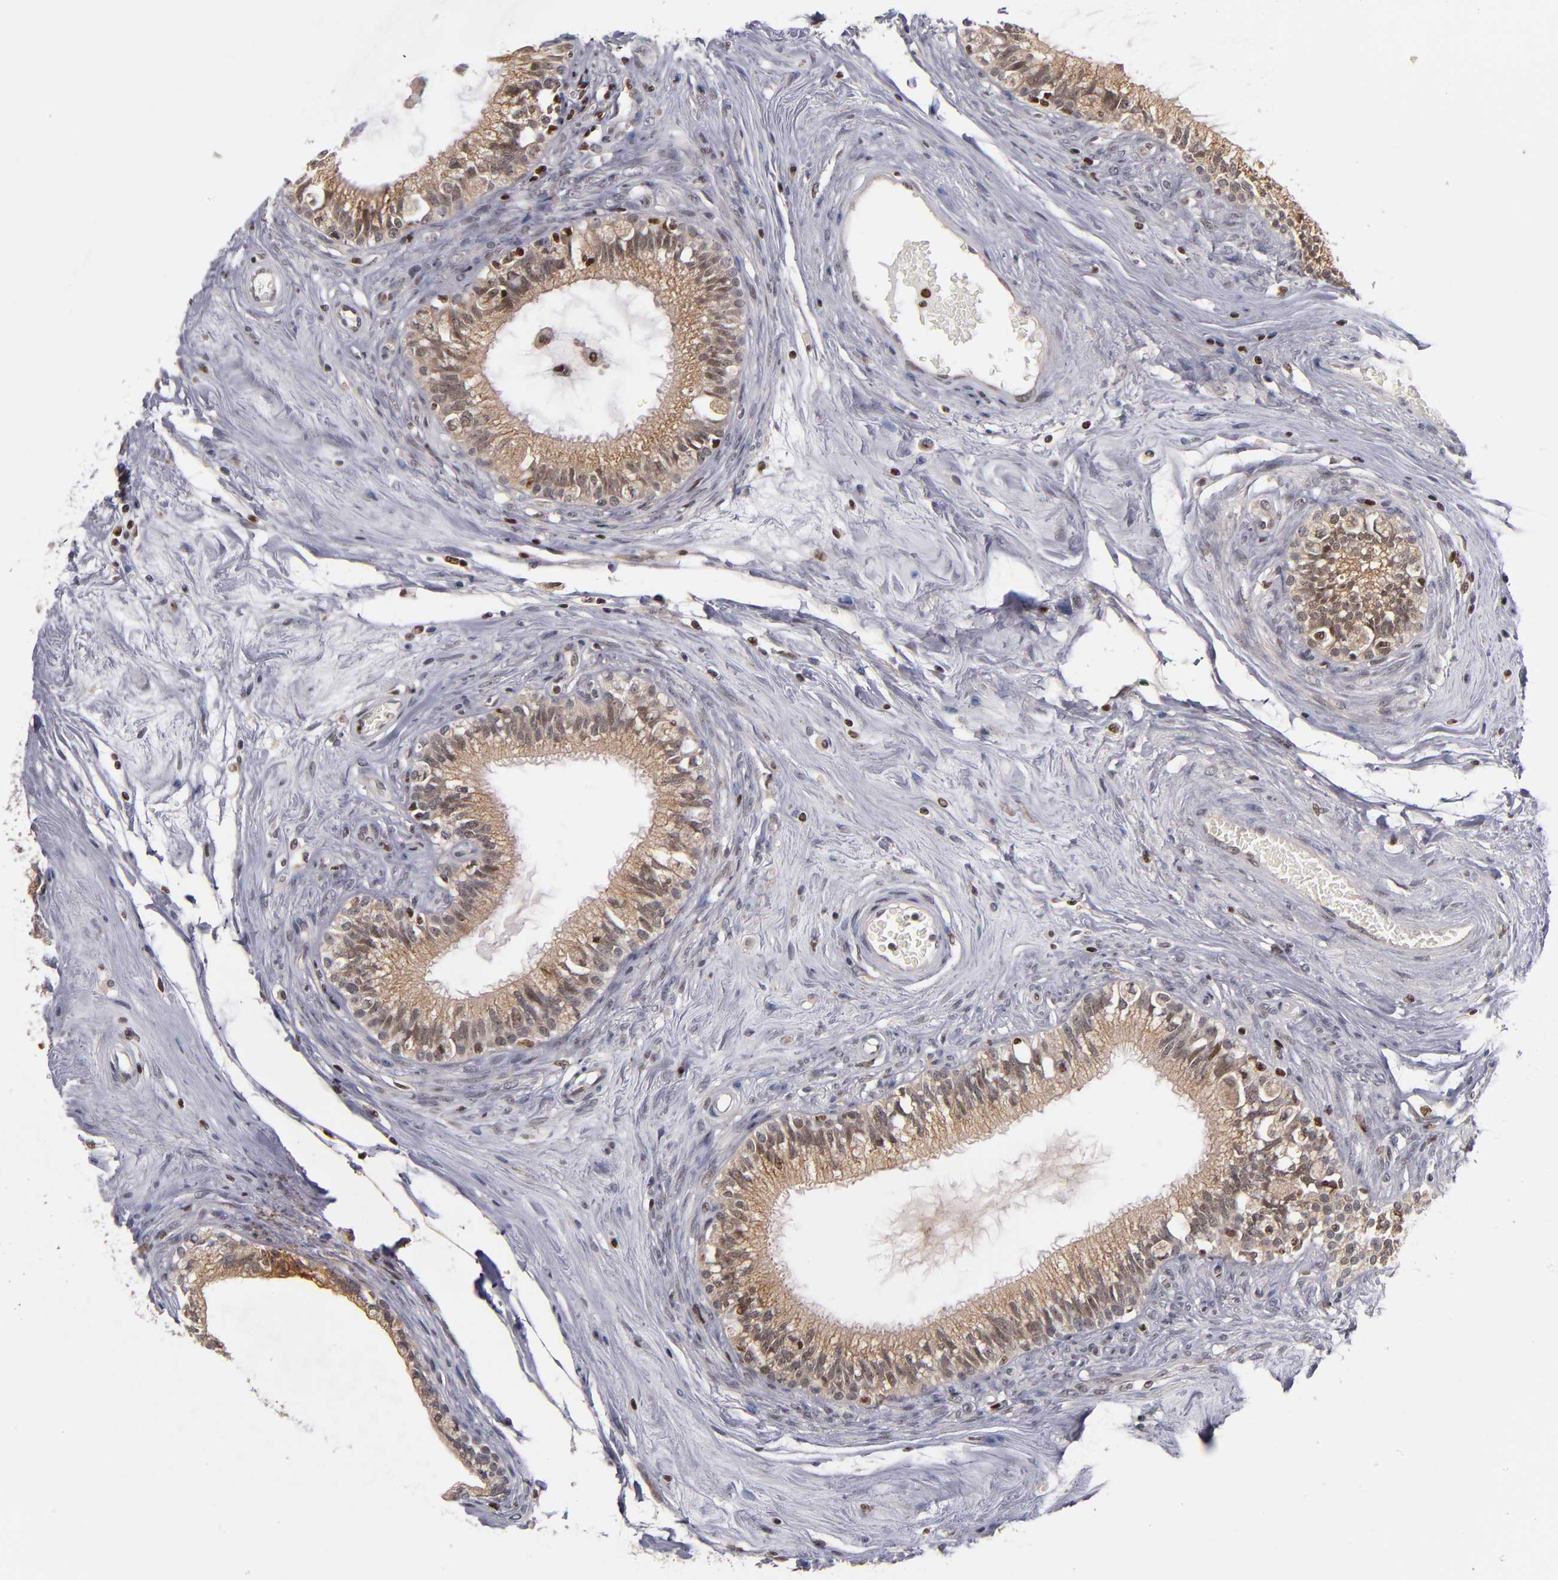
{"staining": {"intensity": "weak", "quantity": "25%-75%", "location": "cytoplasmic/membranous,nuclear"}, "tissue": "epididymis", "cell_type": "Glandular cells", "image_type": "normal", "snomed": [{"axis": "morphology", "description": "Normal tissue, NOS"}, {"axis": "morphology", "description": "Inflammation, NOS"}, {"axis": "topography", "description": "Epididymis"}], "caption": "Immunohistochemical staining of normal human epididymis shows low levels of weak cytoplasmic/membranous,nuclear staining in about 25%-75% of glandular cells. (Brightfield microscopy of DAB IHC at high magnification).", "gene": "KDM6A", "patient": {"sex": "male", "age": 84}}